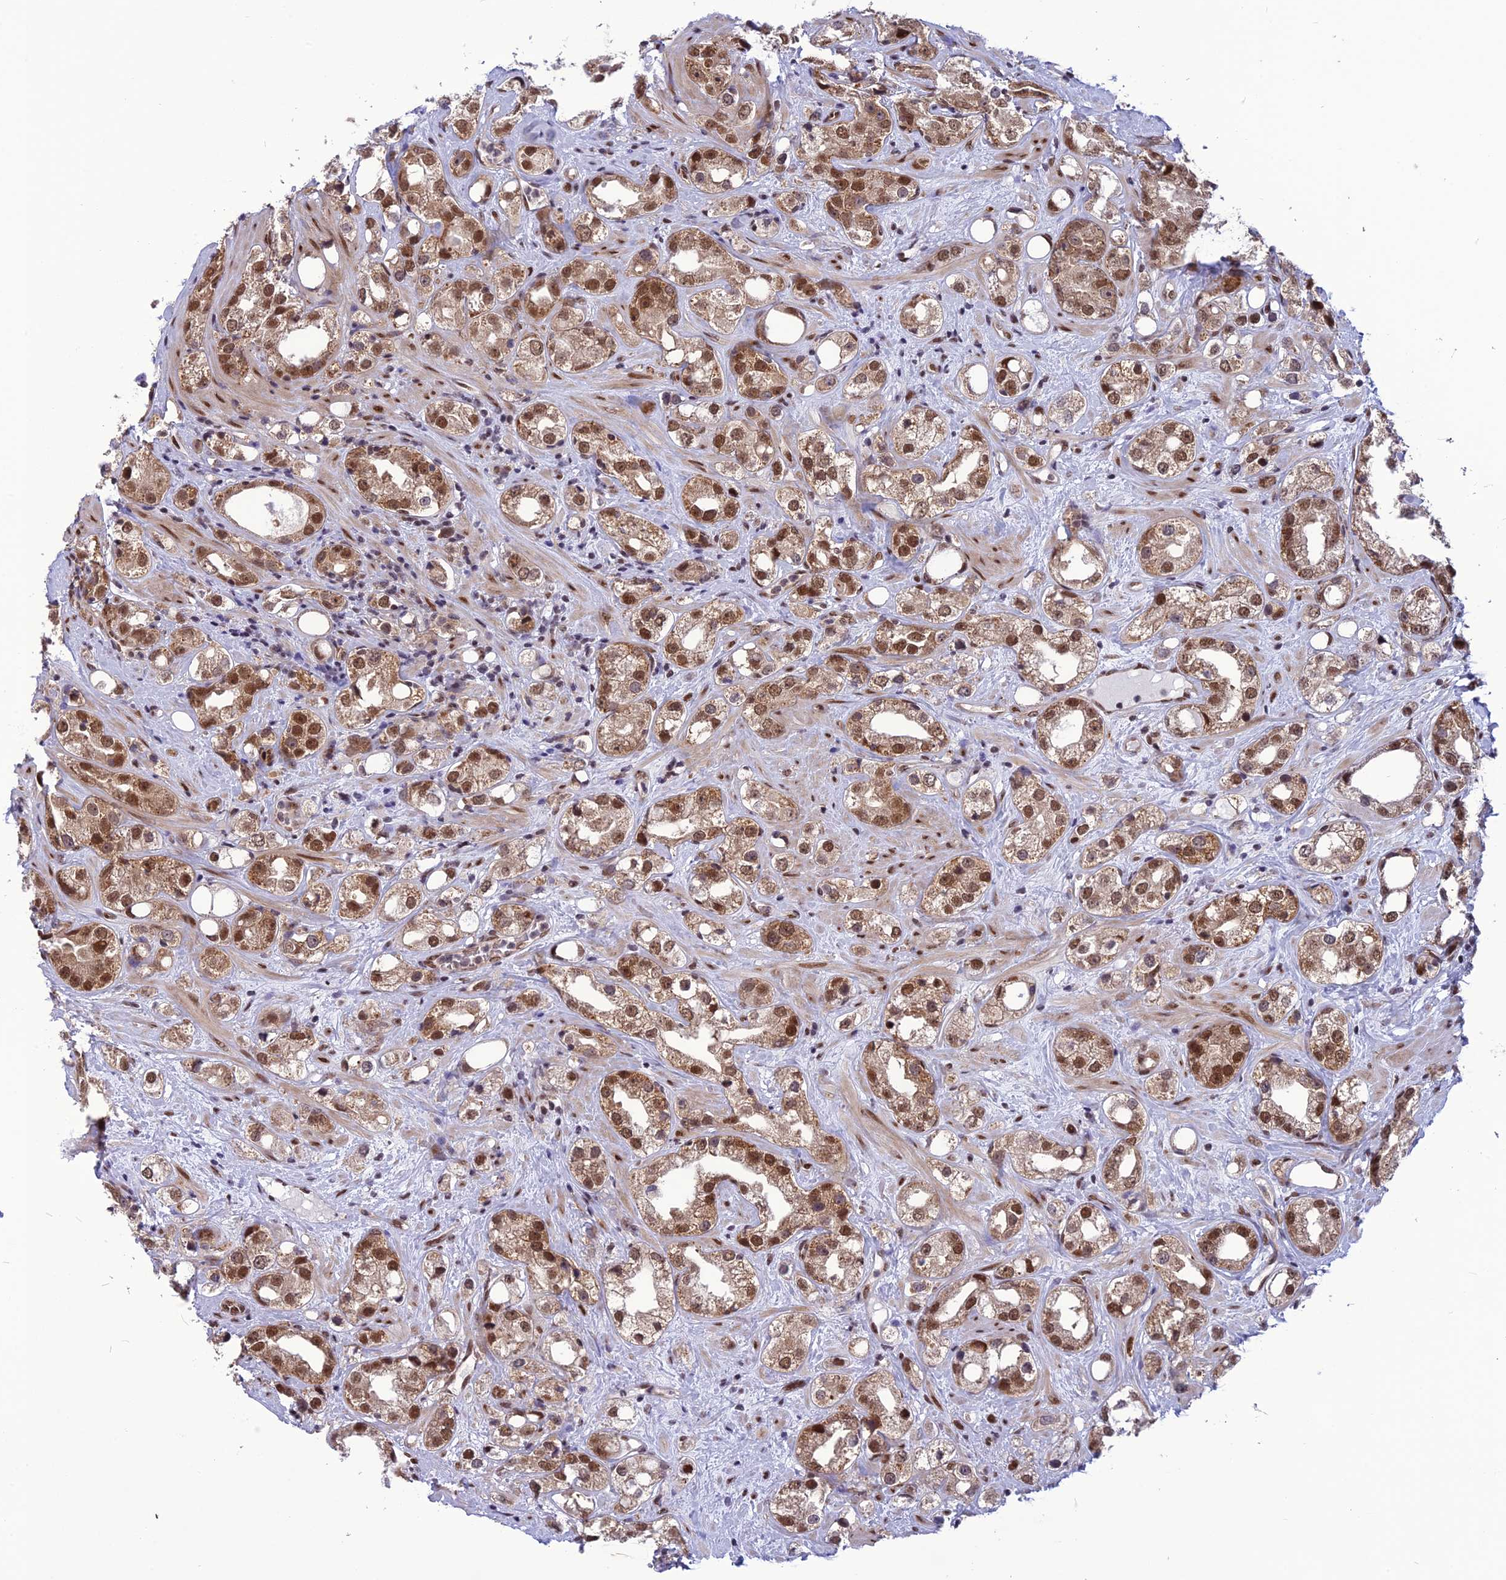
{"staining": {"intensity": "moderate", "quantity": ">75%", "location": "nuclear"}, "tissue": "prostate cancer", "cell_type": "Tumor cells", "image_type": "cancer", "snomed": [{"axis": "morphology", "description": "Adenocarcinoma, NOS"}, {"axis": "topography", "description": "Prostate"}], "caption": "Prostate cancer was stained to show a protein in brown. There is medium levels of moderate nuclear expression in approximately >75% of tumor cells. The staining was performed using DAB to visualize the protein expression in brown, while the nuclei were stained in blue with hematoxylin (Magnification: 20x).", "gene": "RTRAF", "patient": {"sex": "male", "age": 79}}